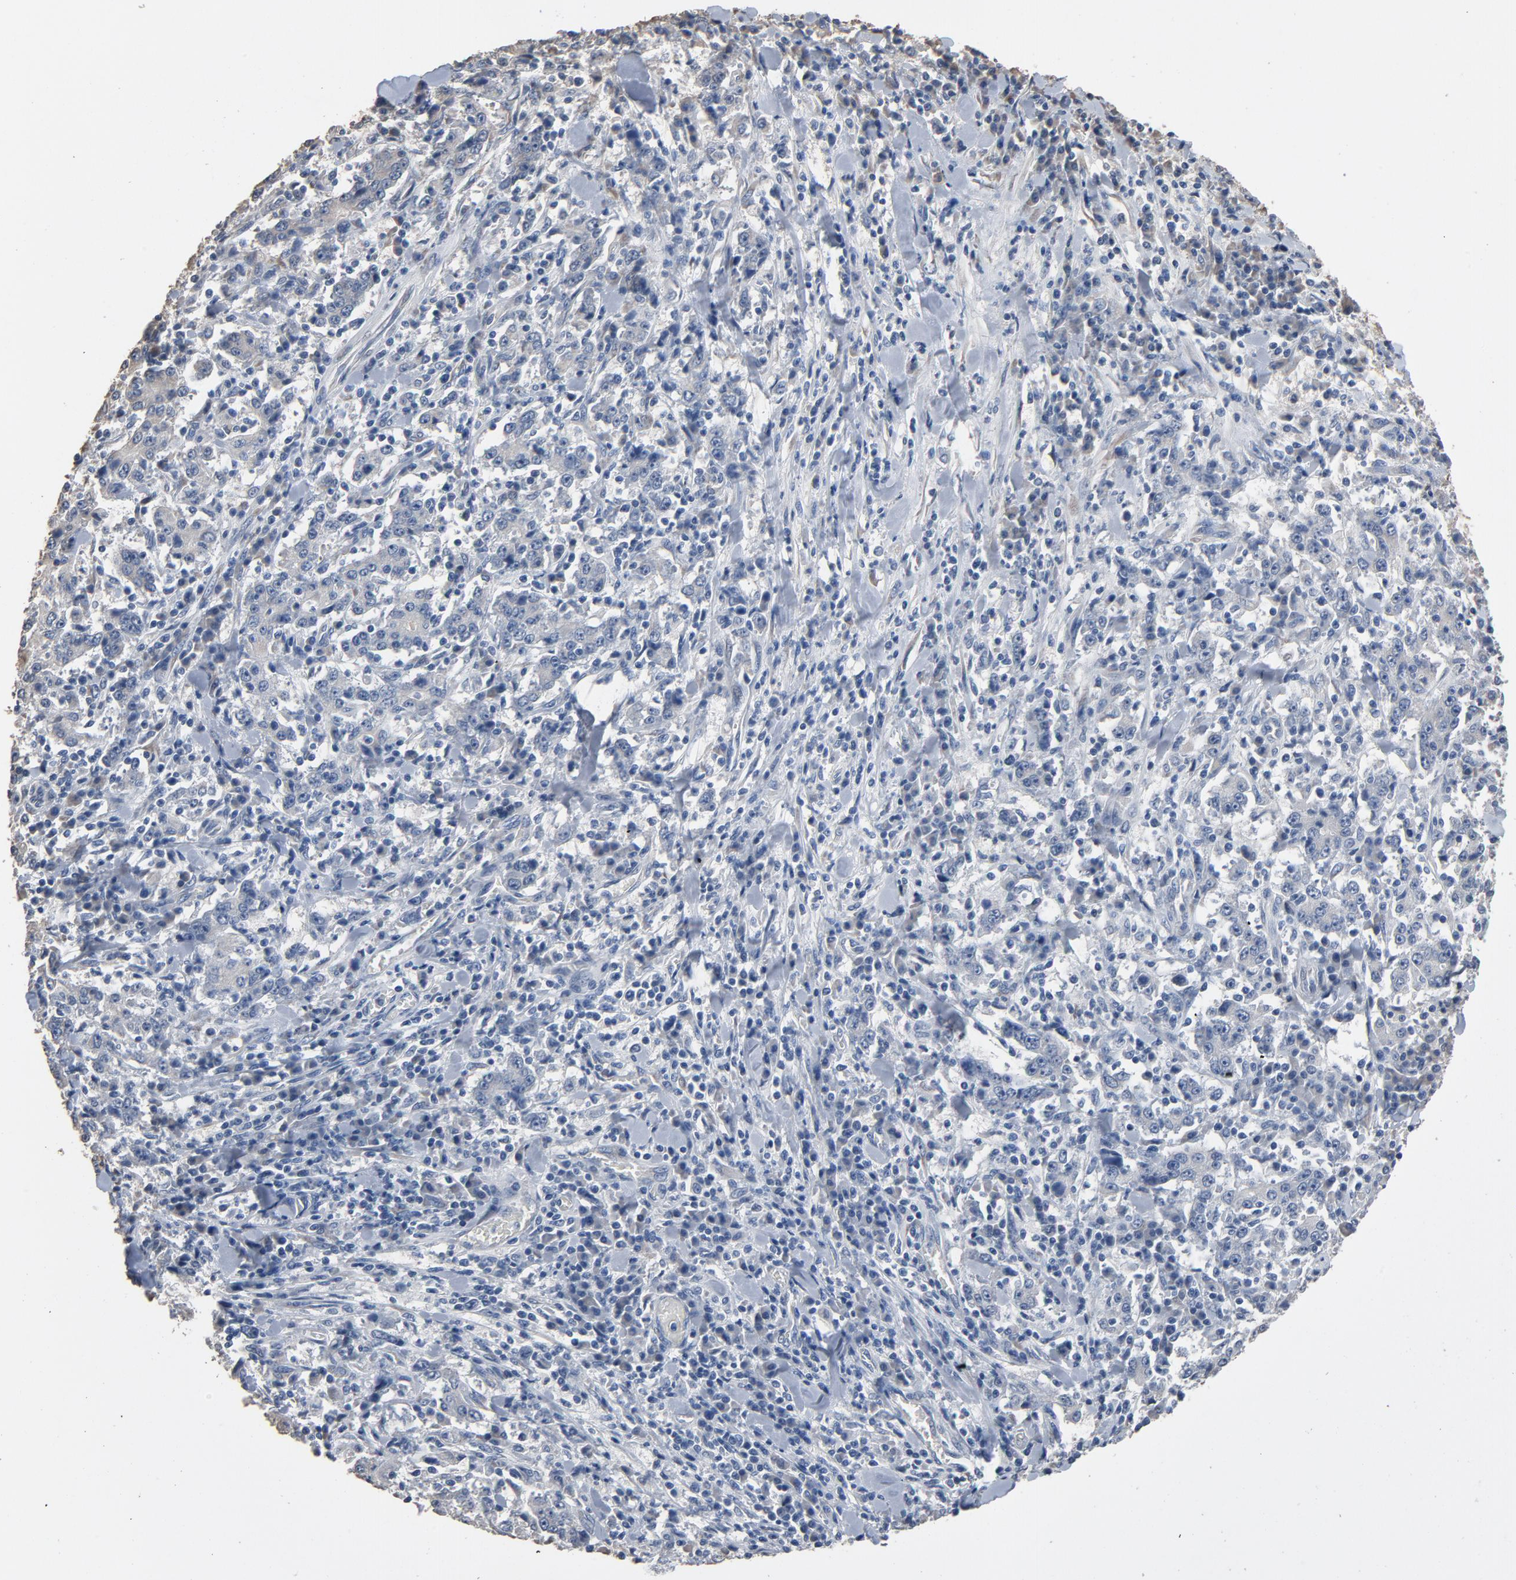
{"staining": {"intensity": "negative", "quantity": "none", "location": "none"}, "tissue": "stomach cancer", "cell_type": "Tumor cells", "image_type": "cancer", "snomed": [{"axis": "morphology", "description": "Normal tissue, NOS"}, {"axis": "morphology", "description": "Adenocarcinoma, NOS"}, {"axis": "topography", "description": "Stomach, upper"}, {"axis": "topography", "description": "Stomach"}], "caption": "Immunohistochemistry micrograph of human stomach adenocarcinoma stained for a protein (brown), which exhibits no expression in tumor cells.", "gene": "SOX6", "patient": {"sex": "male", "age": 59}}